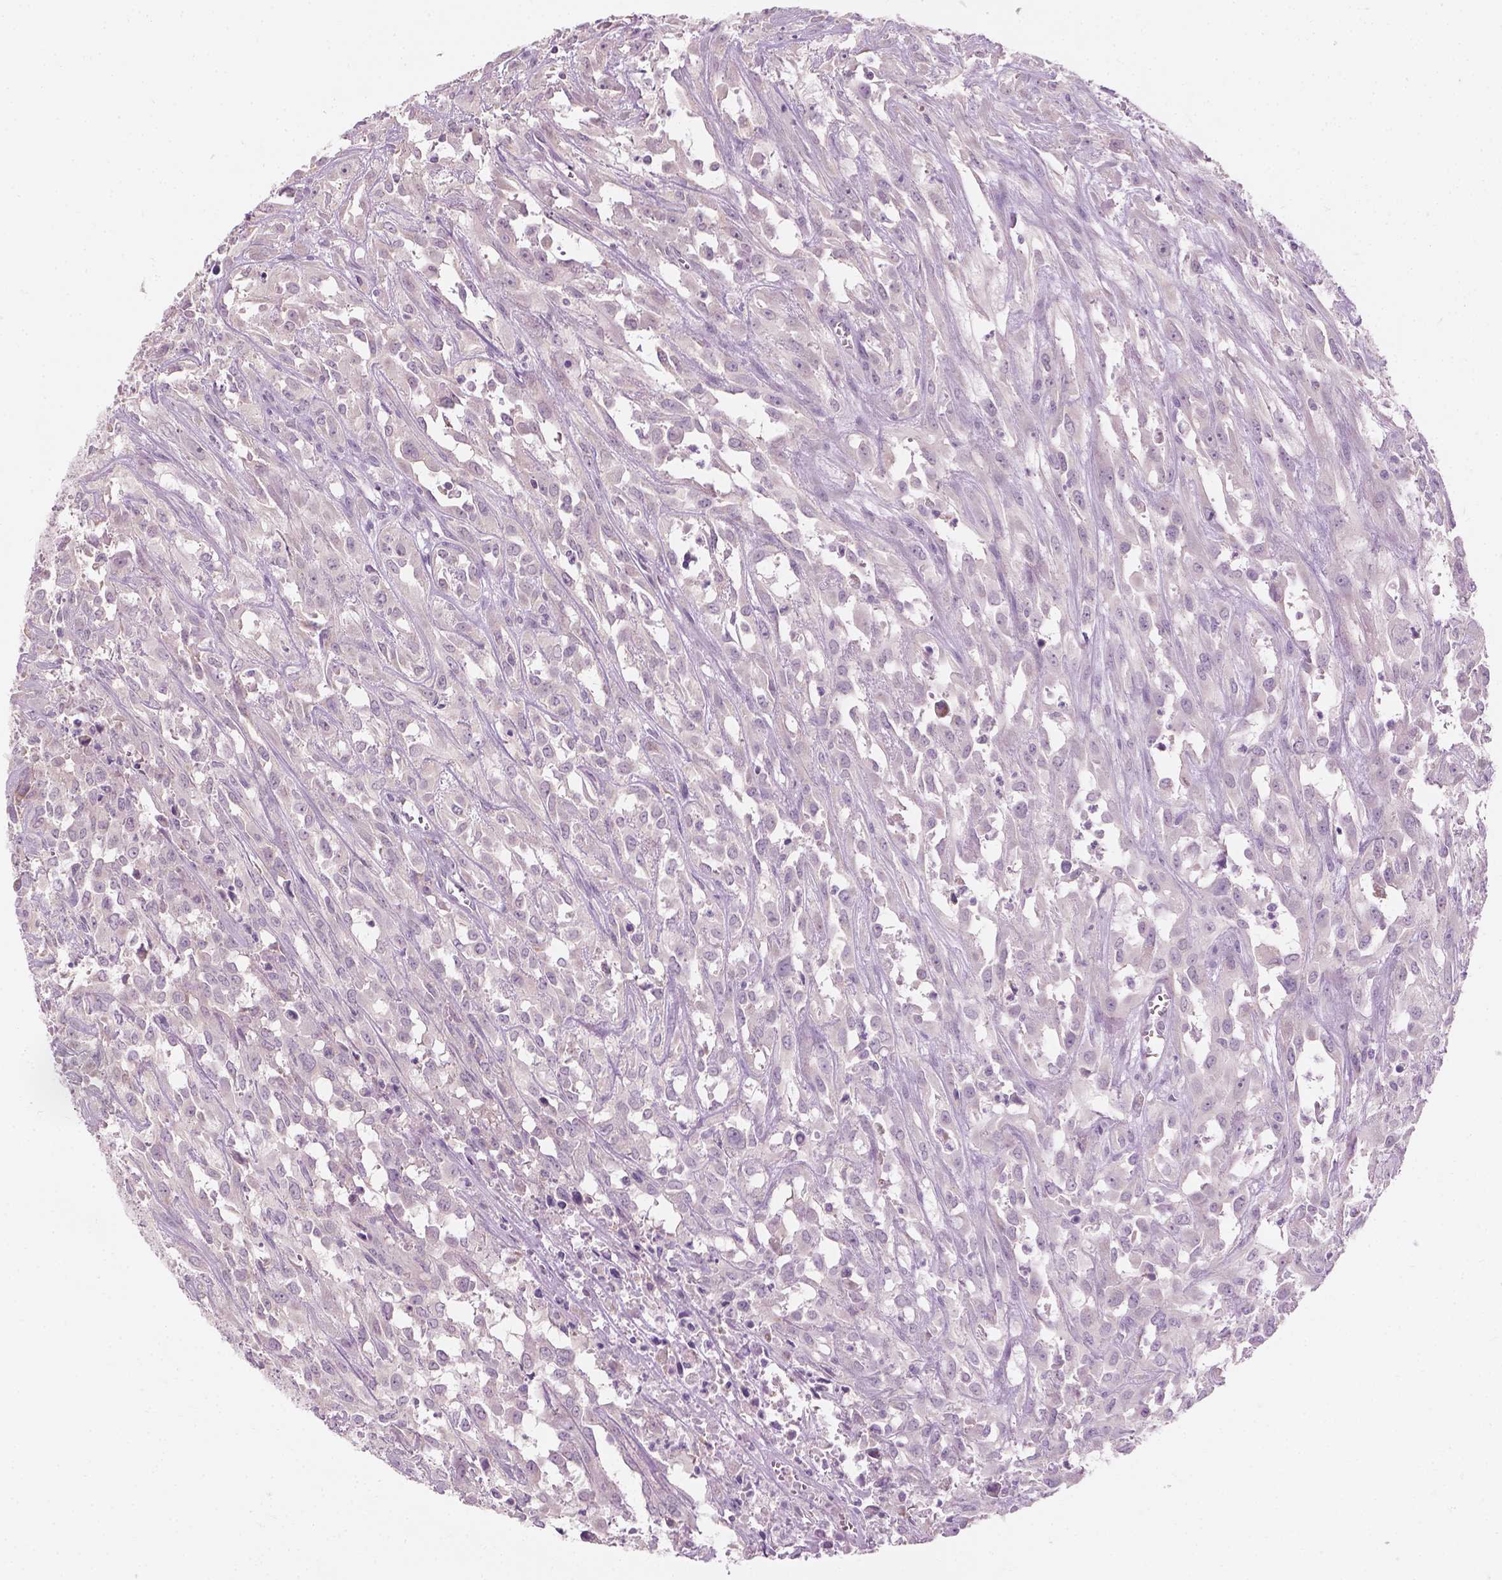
{"staining": {"intensity": "negative", "quantity": "none", "location": "none"}, "tissue": "urothelial cancer", "cell_type": "Tumor cells", "image_type": "cancer", "snomed": [{"axis": "morphology", "description": "Urothelial carcinoma, High grade"}, {"axis": "topography", "description": "Urinary bladder"}], "caption": "High magnification brightfield microscopy of urothelial carcinoma (high-grade) stained with DAB (brown) and counterstained with hematoxylin (blue): tumor cells show no significant expression.", "gene": "CFAP126", "patient": {"sex": "male", "age": 67}}